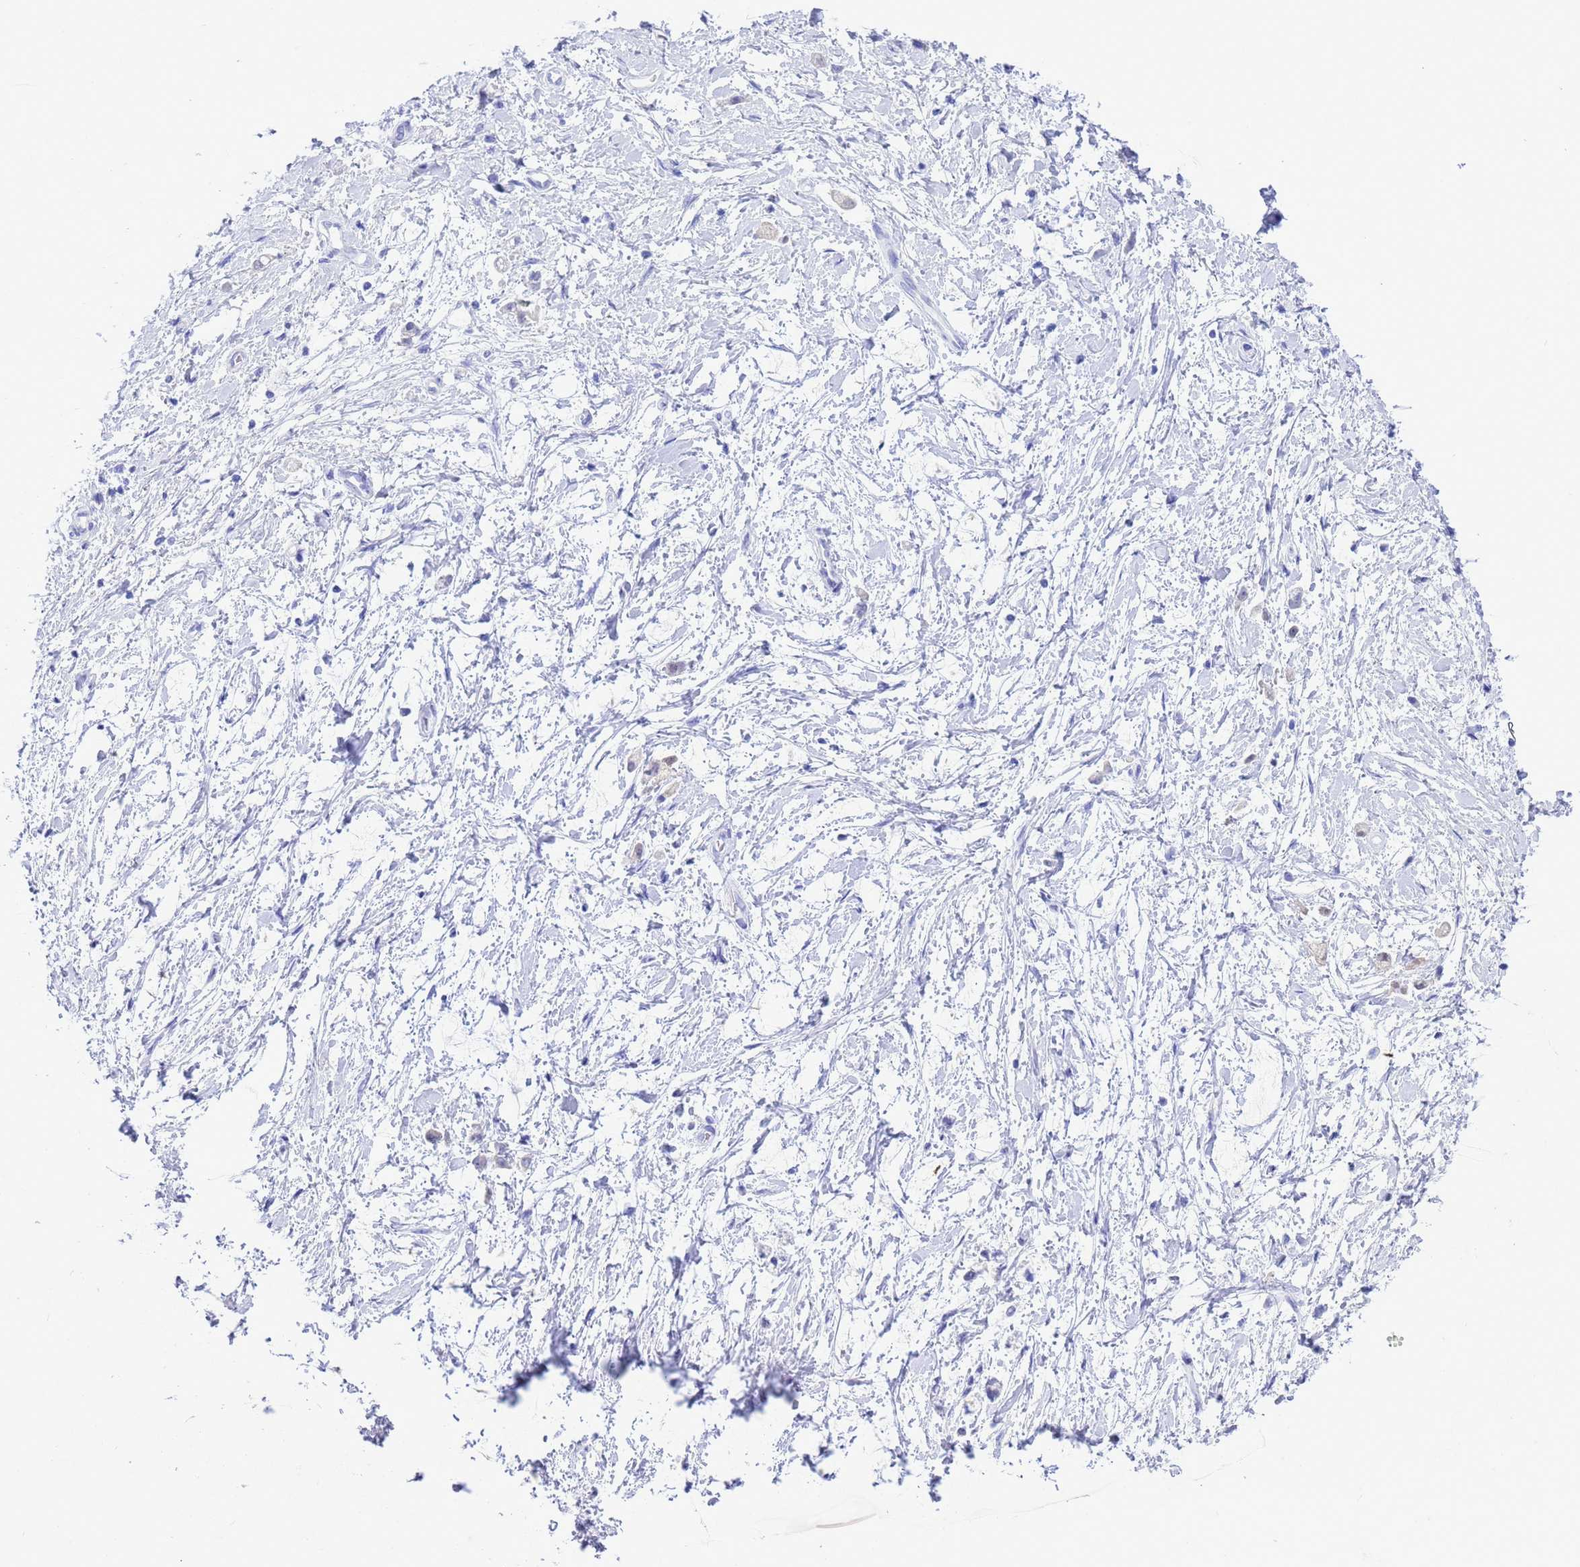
{"staining": {"intensity": "negative", "quantity": "none", "location": "none"}, "tissue": "stomach cancer", "cell_type": "Tumor cells", "image_type": "cancer", "snomed": [{"axis": "morphology", "description": "Adenocarcinoma, NOS"}, {"axis": "topography", "description": "Stomach"}], "caption": "A high-resolution histopathology image shows IHC staining of stomach cancer, which reveals no significant staining in tumor cells.", "gene": "GSTM1", "patient": {"sex": "female", "age": 60}}